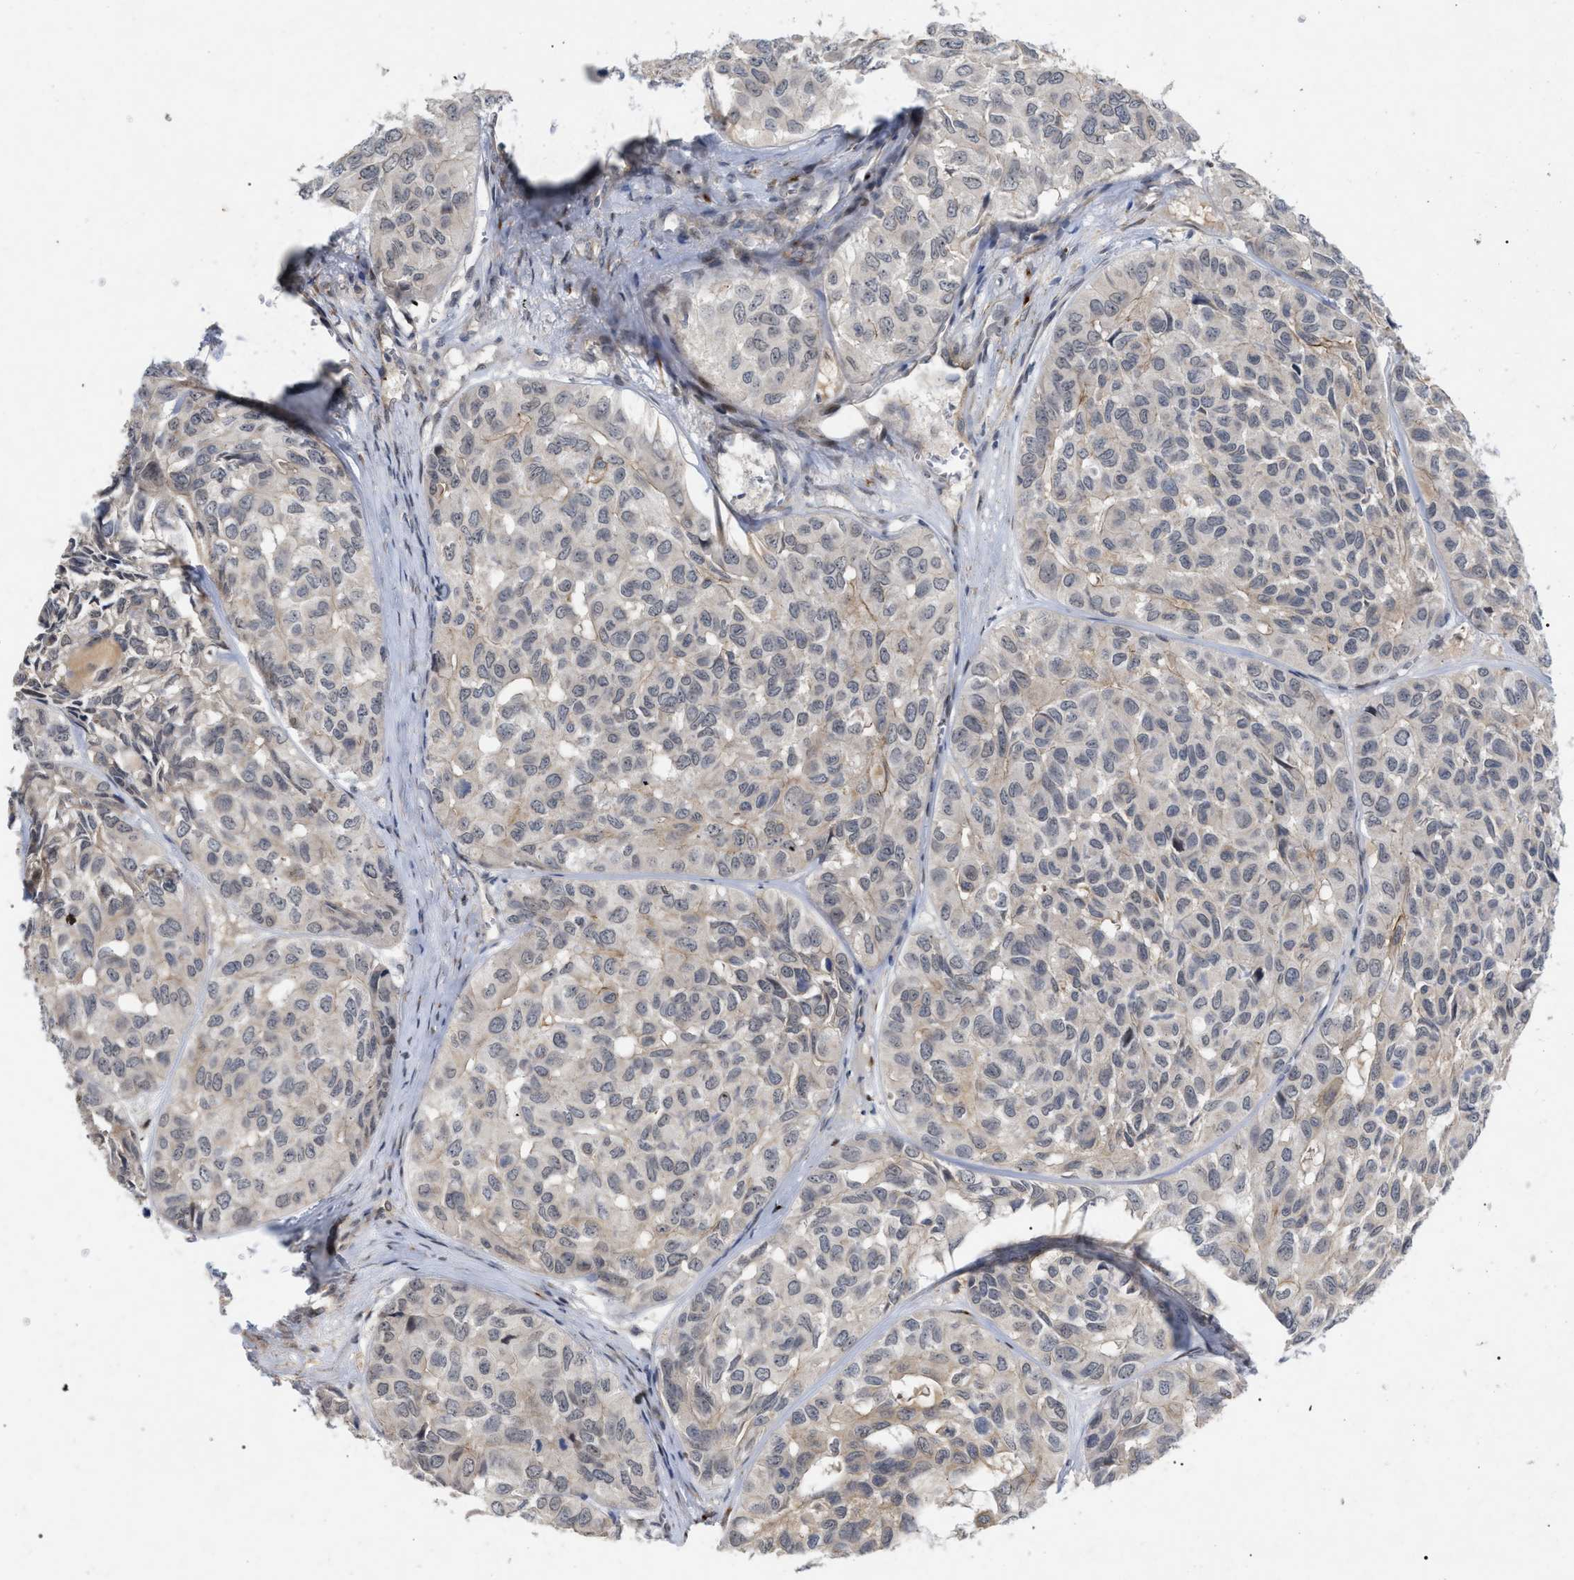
{"staining": {"intensity": "negative", "quantity": "none", "location": "none"}, "tissue": "head and neck cancer", "cell_type": "Tumor cells", "image_type": "cancer", "snomed": [{"axis": "morphology", "description": "Adenocarcinoma, NOS"}, {"axis": "topography", "description": "Salivary gland, NOS"}, {"axis": "topography", "description": "Head-Neck"}], "caption": "A histopathology image of head and neck adenocarcinoma stained for a protein shows no brown staining in tumor cells. (Immunohistochemistry, brightfield microscopy, high magnification).", "gene": "ST6GALNAC6", "patient": {"sex": "female", "age": 76}}